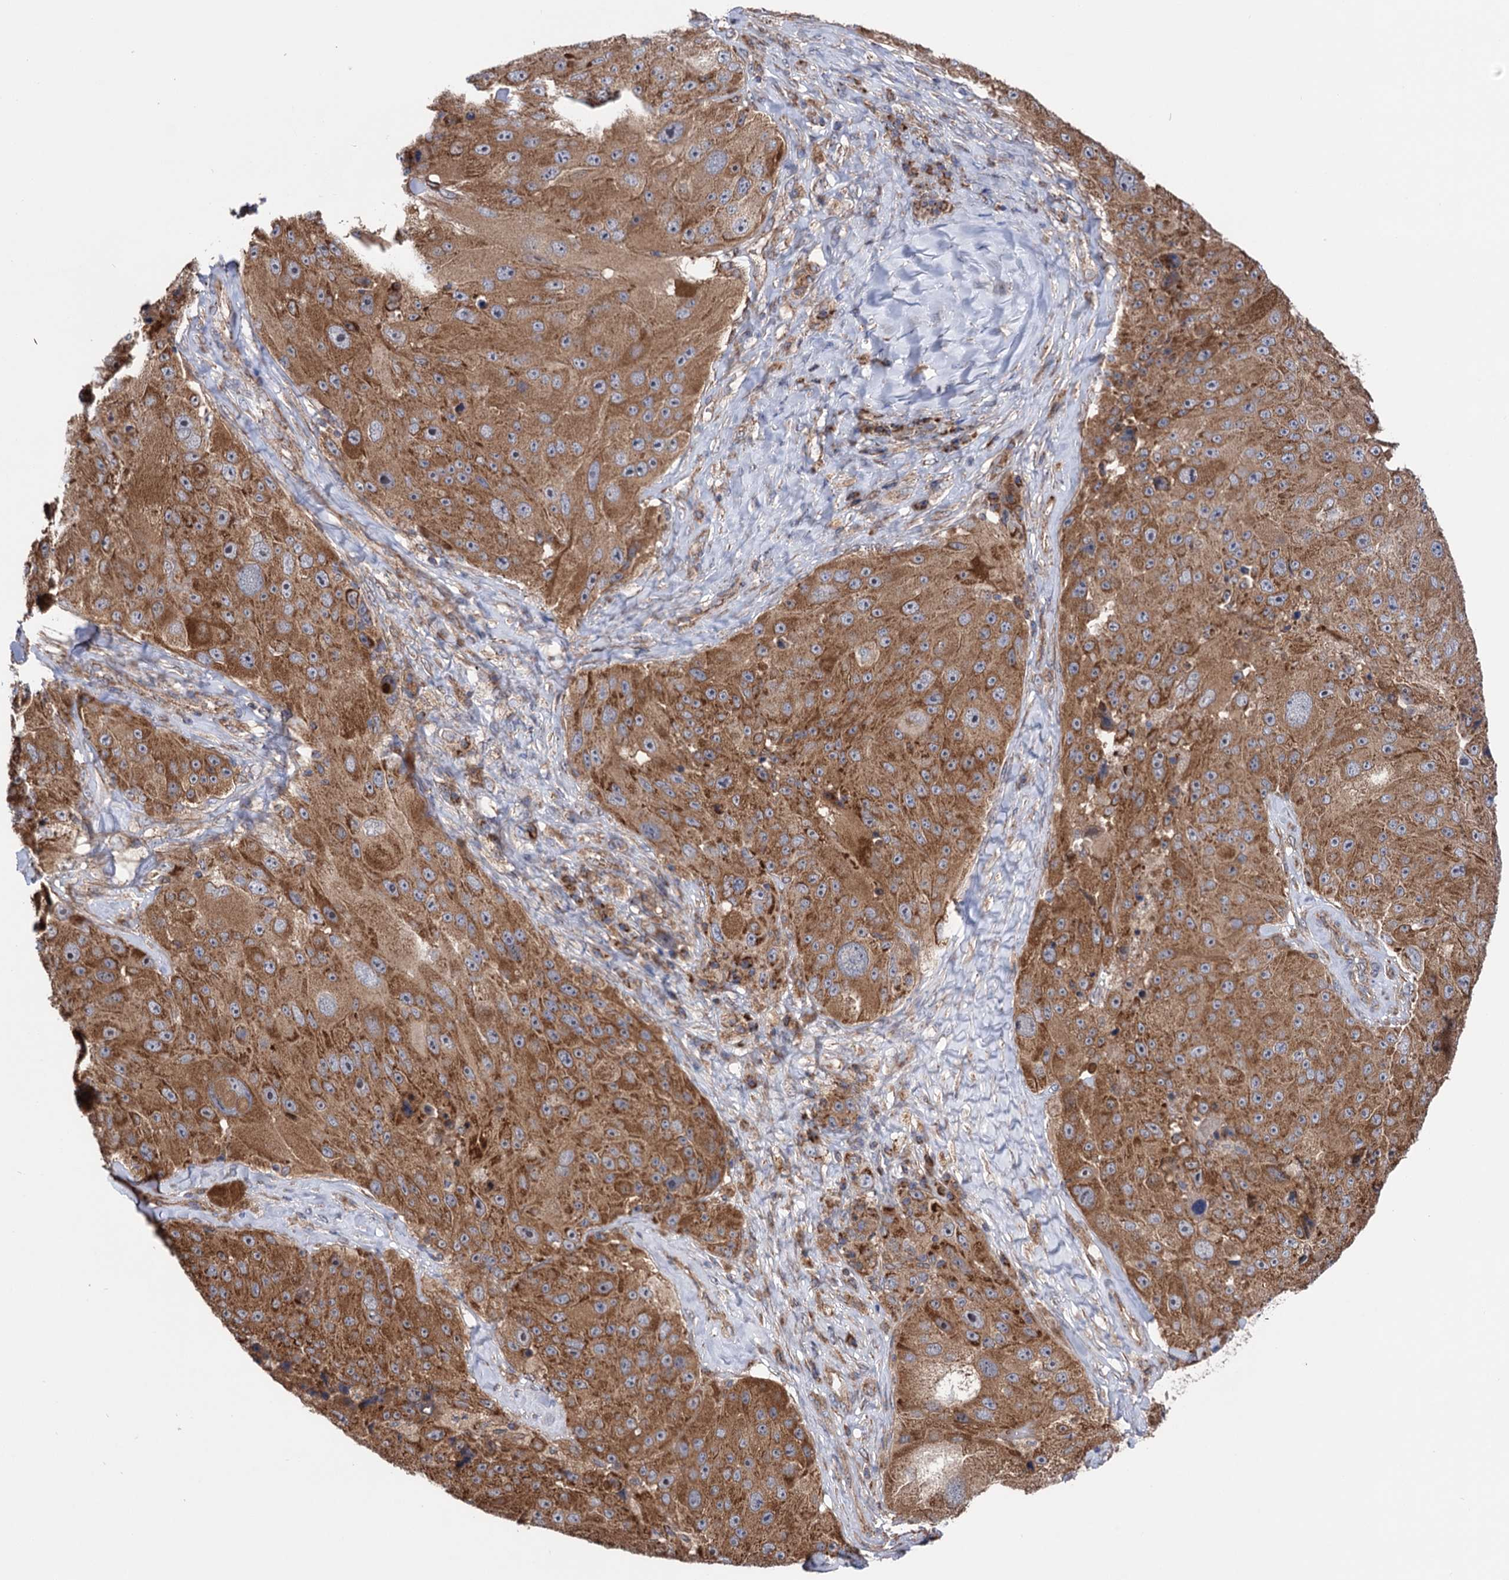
{"staining": {"intensity": "moderate", "quantity": ">75%", "location": "cytoplasmic/membranous"}, "tissue": "melanoma", "cell_type": "Tumor cells", "image_type": "cancer", "snomed": [{"axis": "morphology", "description": "Malignant melanoma, Metastatic site"}, {"axis": "topography", "description": "Lymph node"}], "caption": "Protein analysis of malignant melanoma (metastatic site) tissue demonstrates moderate cytoplasmic/membranous positivity in about >75% of tumor cells.", "gene": "SUCLA2", "patient": {"sex": "male", "age": 62}}